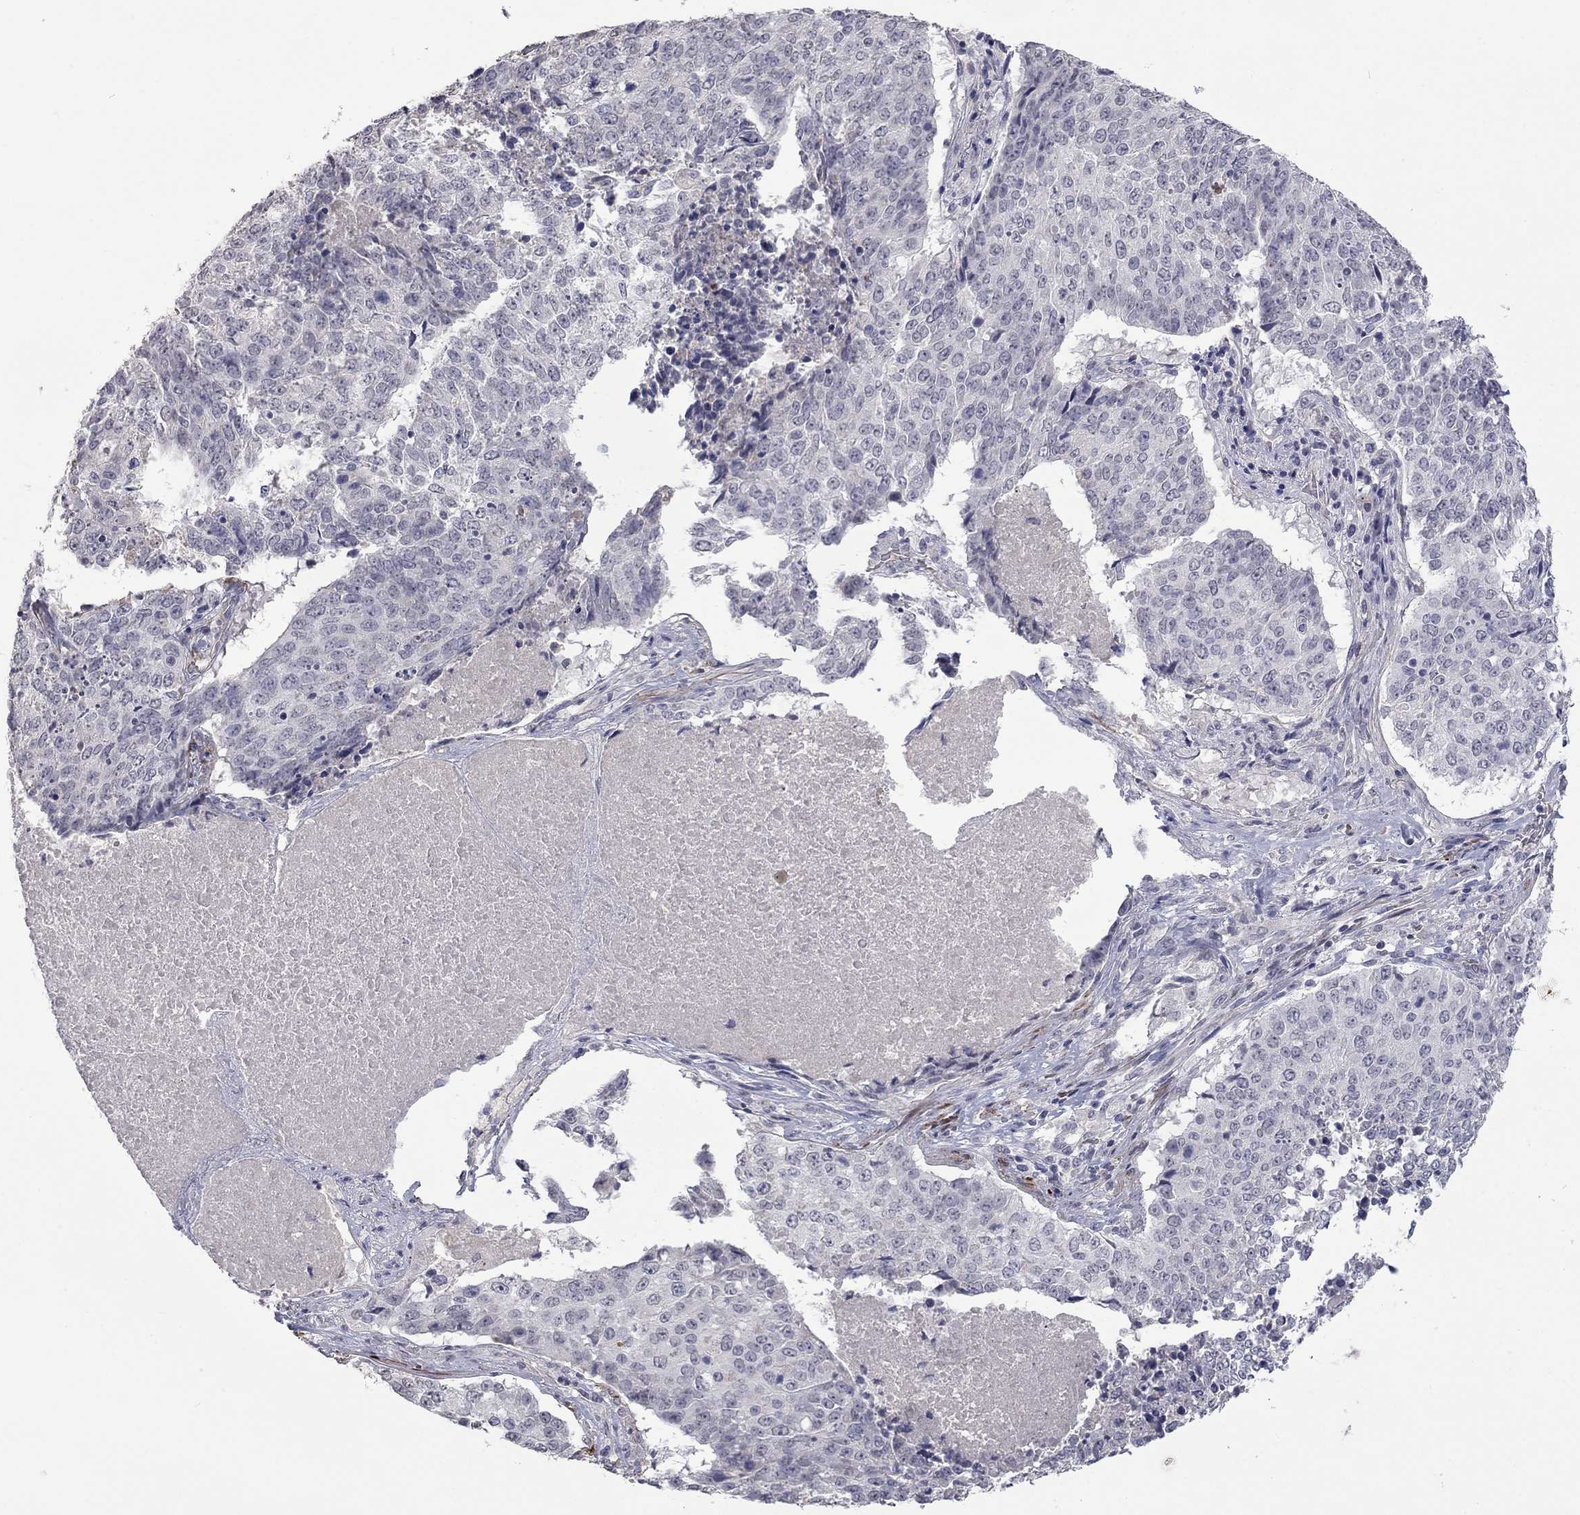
{"staining": {"intensity": "negative", "quantity": "none", "location": "none"}, "tissue": "lung cancer", "cell_type": "Tumor cells", "image_type": "cancer", "snomed": [{"axis": "morphology", "description": "Normal tissue, NOS"}, {"axis": "morphology", "description": "Squamous cell carcinoma, NOS"}, {"axis": "topography", "description": "Bronchus"}, {"axis": "topography", "description": "Lung"}], "caption": "Tumor cells show no significant staining in lung squamous cell carcinoma.", "gene": "IP6K3", "patient": {"sex": "male", "age": 64}}